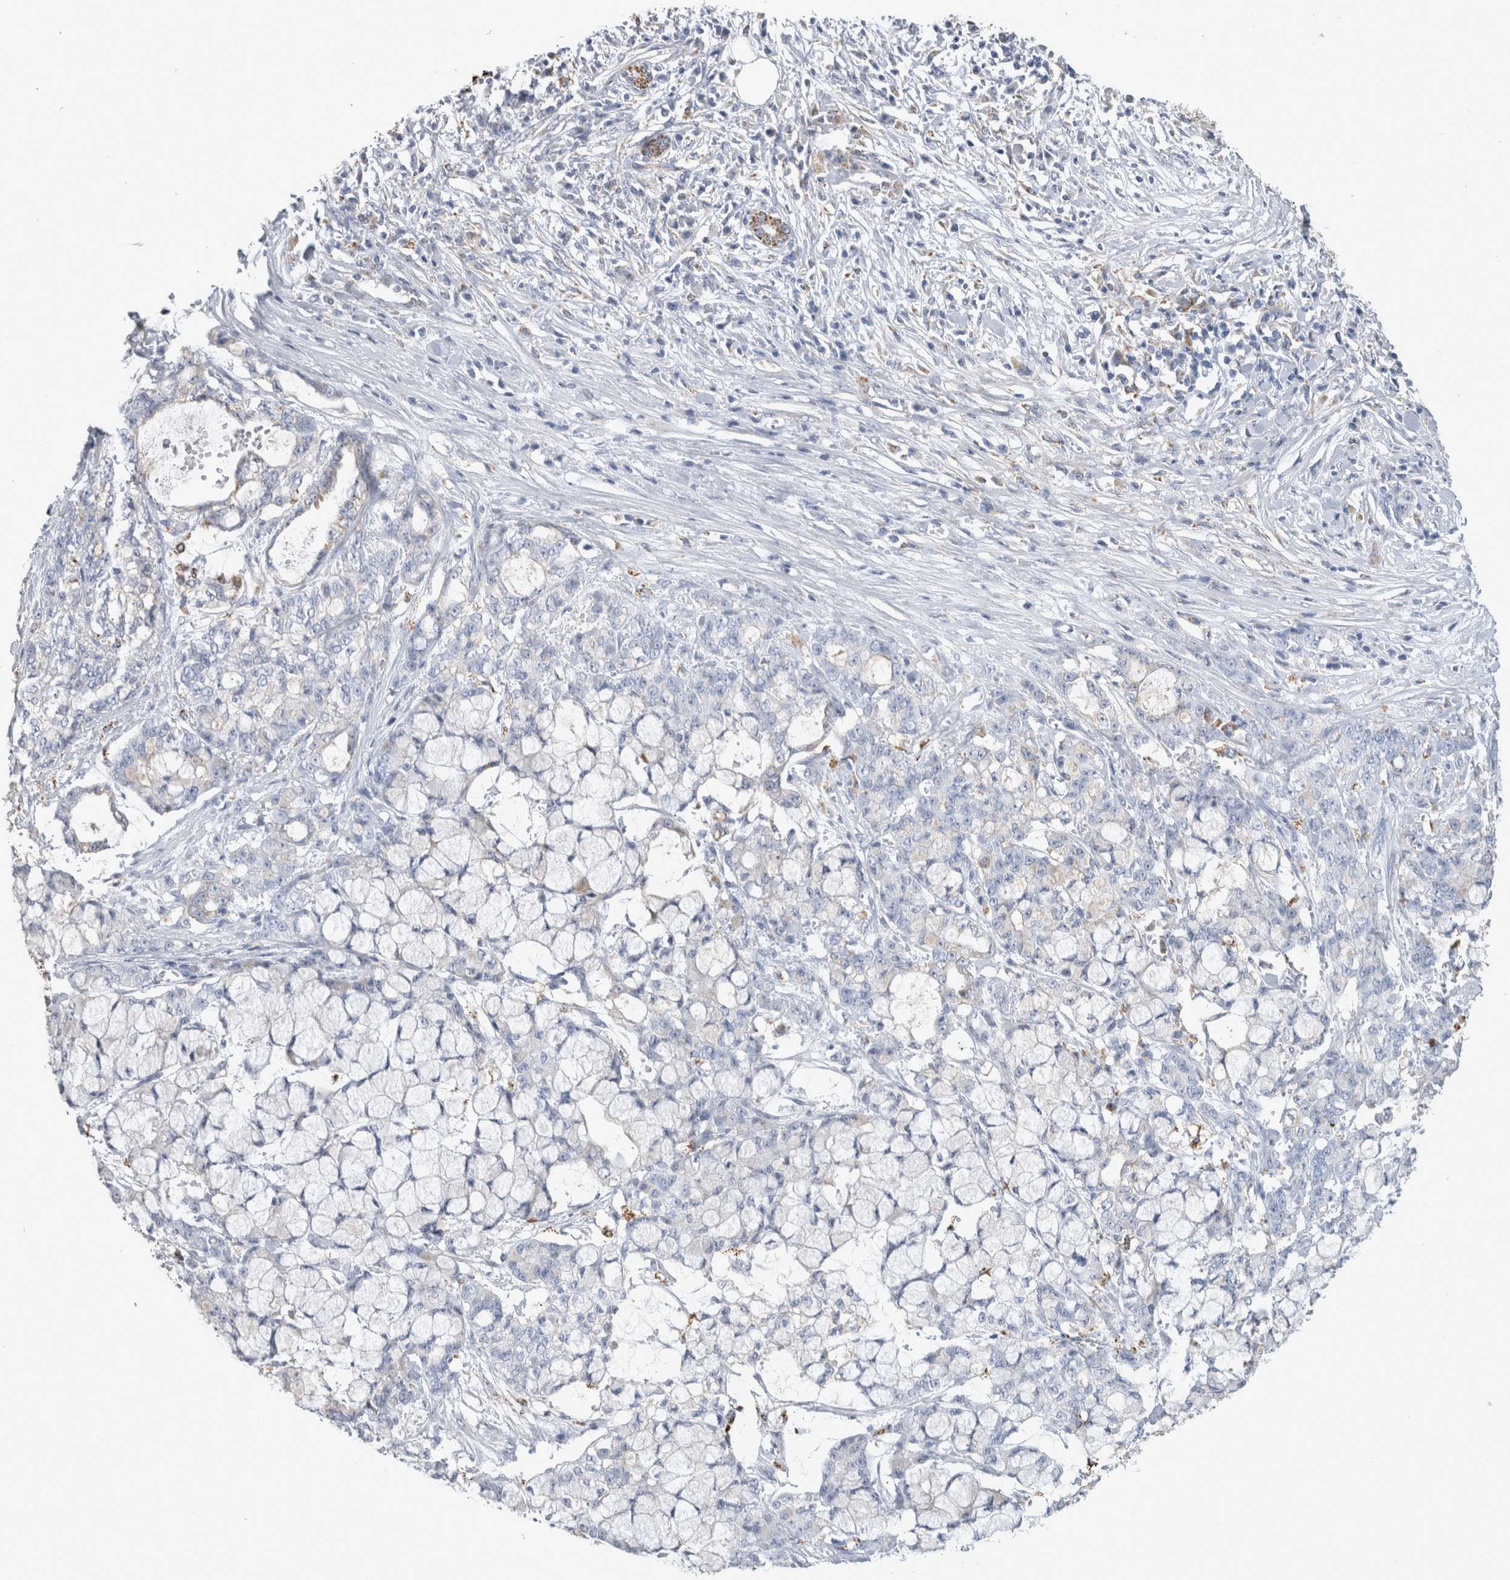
{"staining": {"intensity": "negative", "quantity": "none", "location": "none"}, "tissue": "pancreatic cancer", "cell_type": "Tumor cells", "image_type": "cancer", "snomed": [{"axis": "morphology", "description": "Adenocarcinoma, NOS"}, {"axis": "topography", "description": "Pancreas"}], "caption": "Protein analysis of adenocarcinoma (pancreatic) demonstrates no significant expression in tumor cells.", "gene": "GATM", "patient": {"sex": "female", "age": 73}}